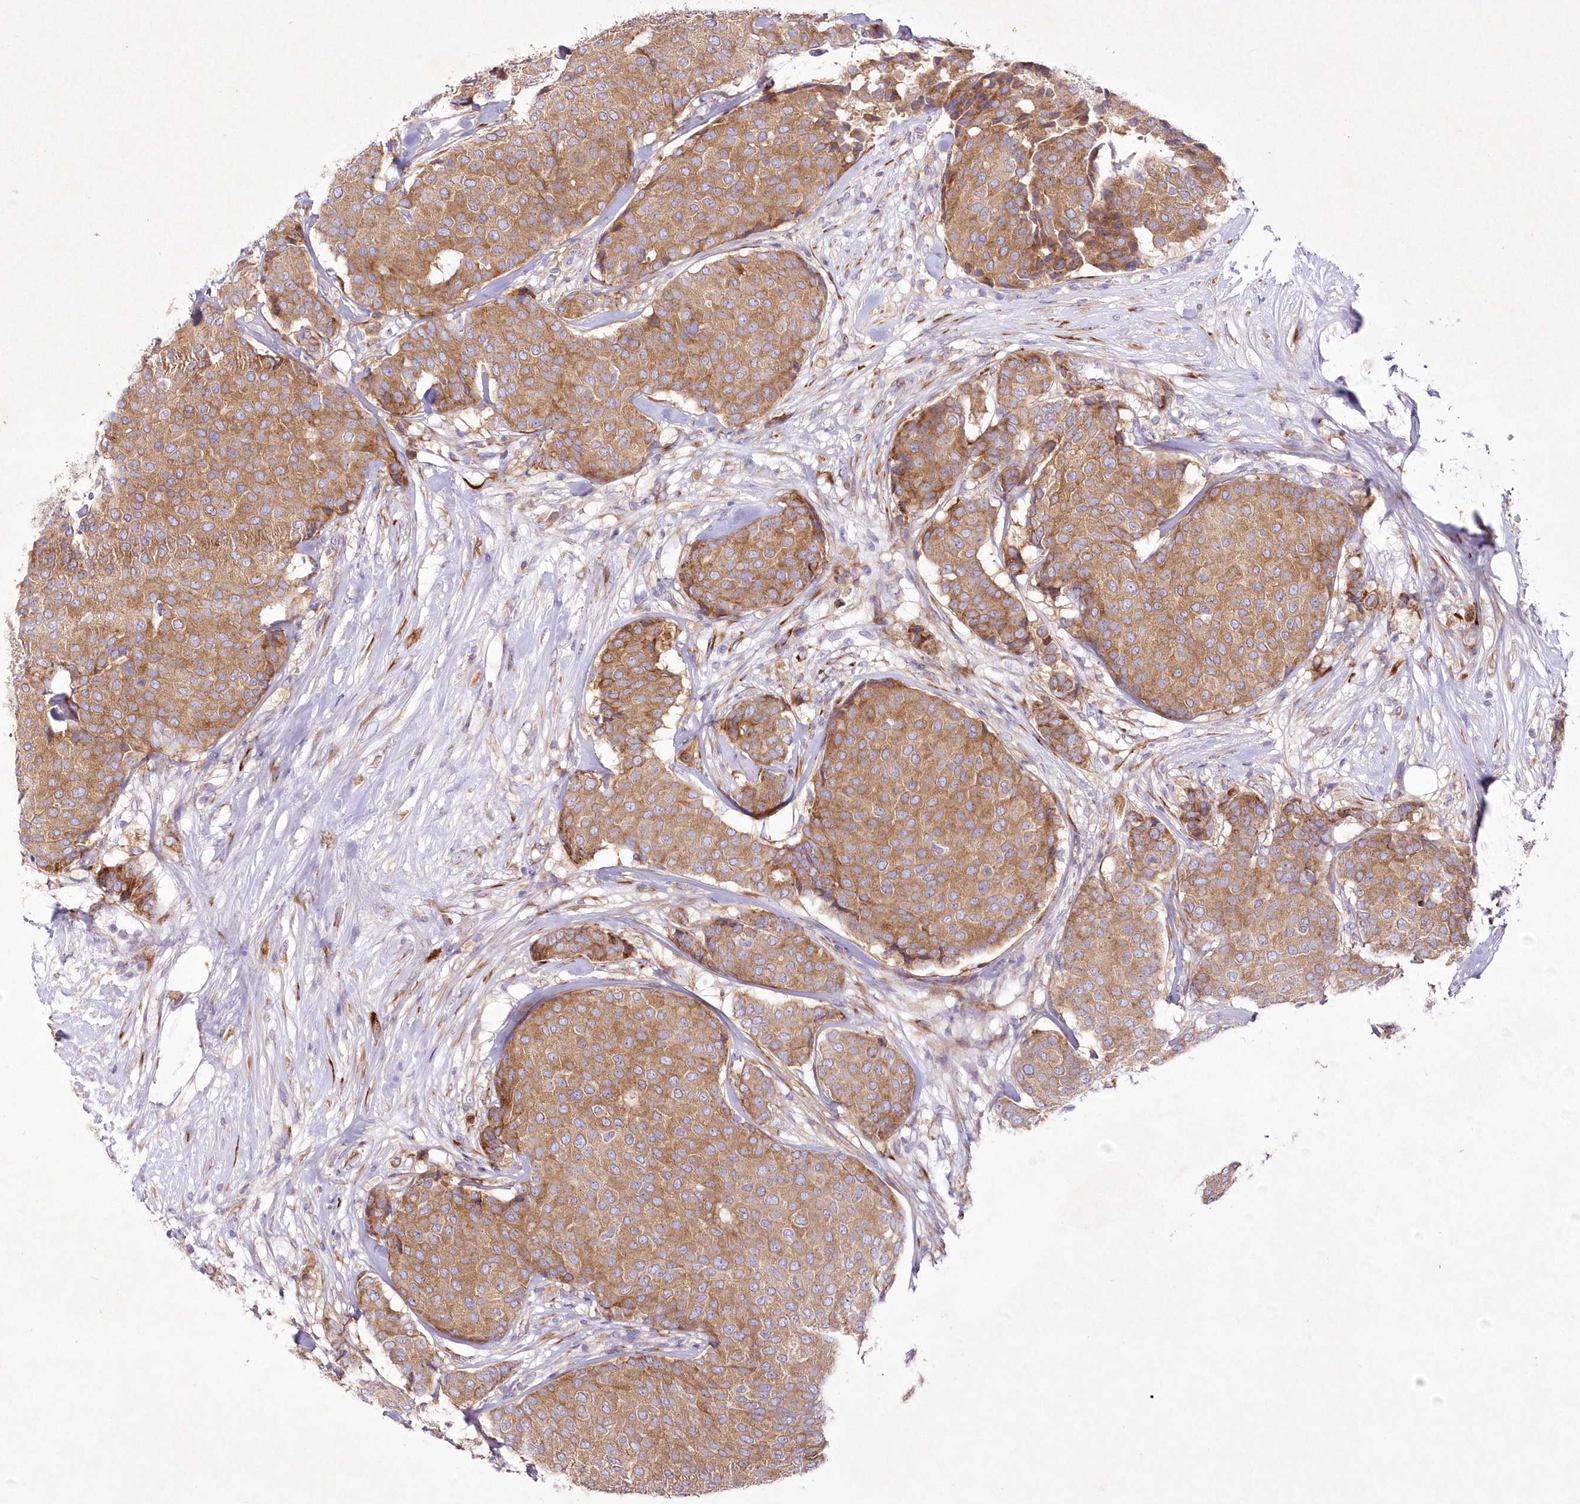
{"staining": {"intensity": "moderate", "quantity": ">75%", "location": "cytoplasmic/membranous"}, "tissue": "breast cancer", "cell_type": "Tumor cells", "image_type": "cancer", "snomed": [{"axis": "morphology", "description": "Duct carcinoma"}, {"axis": "topography", "description": "Breast"}], "caption": "A photomicrograph showing moderate cytoplasmic/membranous positivity in approximately >75% of tumor cells in breast cancer, as visualized by brown immunohistochemical staining.", "gene": "ARFGEF3", "patient": {"sex": "female", "age": 75}}